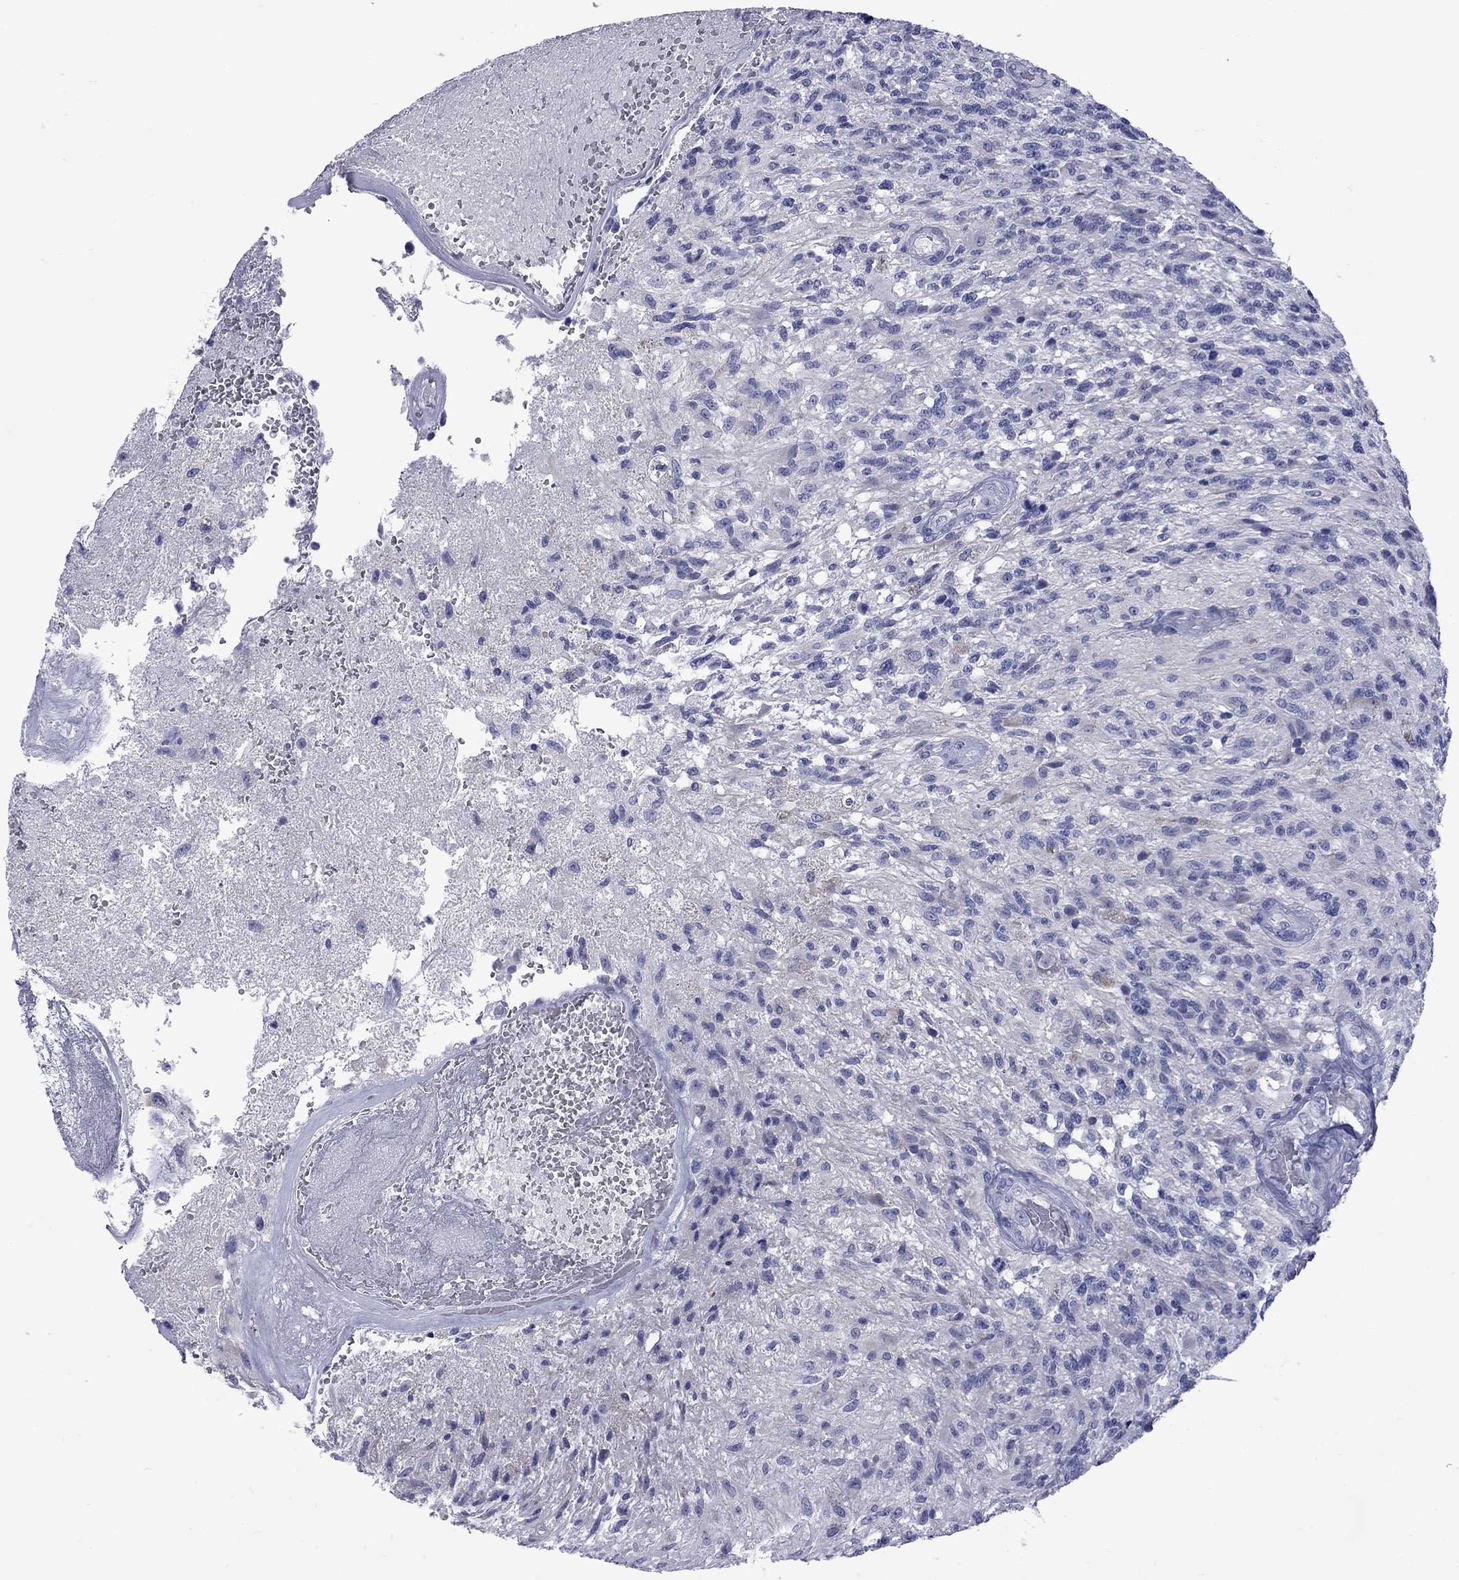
{"staining": {"intensity": "negative", "quantity": "none", "location": "none"}, "tissue": "glioma", "cell_type": "Tumor cells", "image_type": "cancer", "snomed": [{"axis": "morphology", "description": "Glioma, malignant, High grade"}, {"axis": "topography", "description": "Brain"}], "caption": "High power microscopy micrograph of an immunohistochemistry (IHC) image of glioma, revealing no significant positivity in tumor cells. The staining is performed using DAB brown chromogen with nuclei counter-stained in using hematoxylin.", "gene": "EPPIN", "patient": {"sex": "male", "age": 56}}